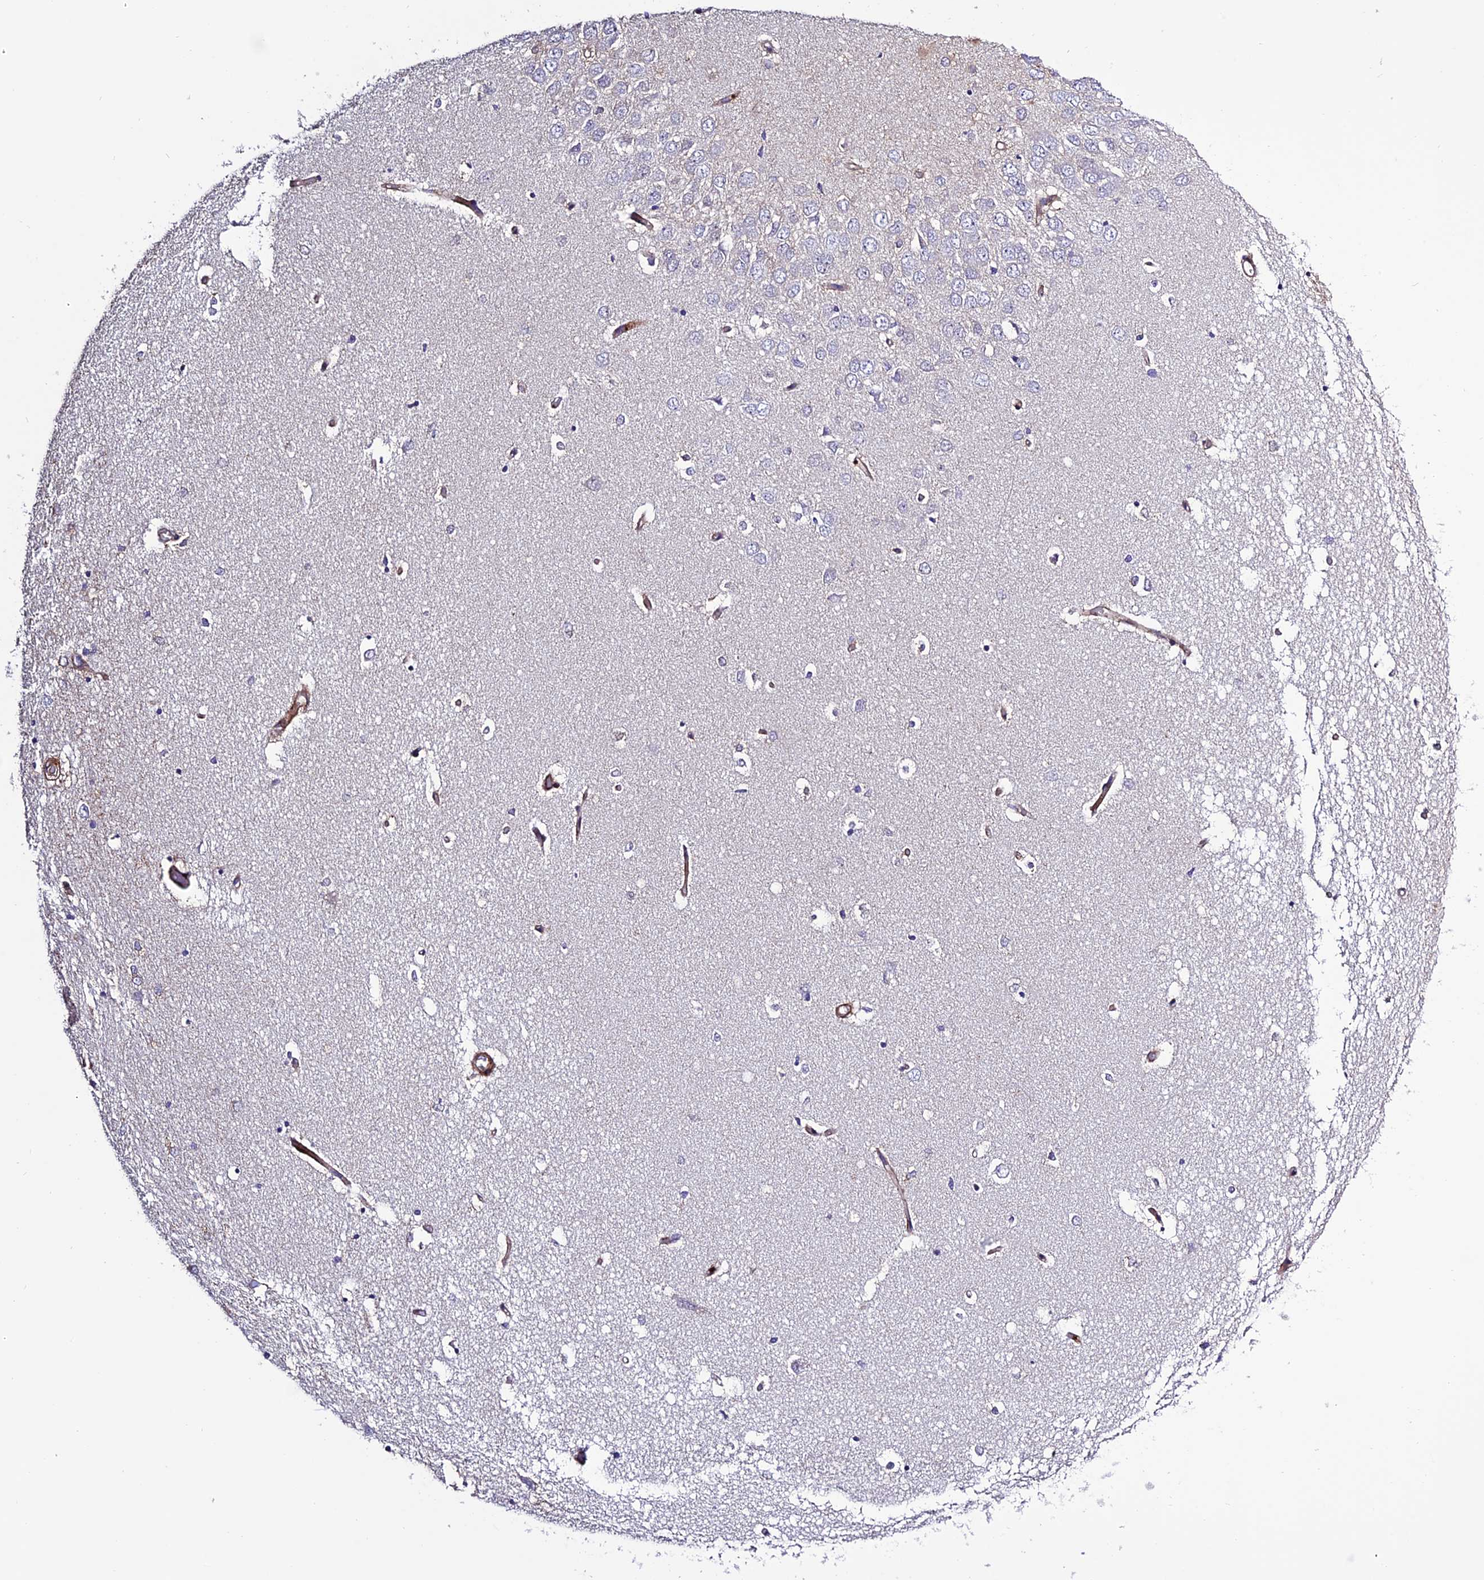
{"staining": {"intensity": "negative", "quantity": "none", "location": "none"}, "tissue": "hippocampus", "cell_type": "Glial cells", "image_type": "normal", "snomed": [{"axis": "morphology", "description": "Normal tissue, NOS"}, {"axis": "topography", "description": "Hippocampus"}], "caption": "The immunohistochemistry (IHC) histopathology image has no significant expression in glial cells of hippocampus. The staining is performed using DAB (3,3'-diaminobenzidine) brown chromogen with nuclei counter-stained in using hematoxylin.", "gene": "REX1BD", "patient": {"sex": "male", "age": 45}}